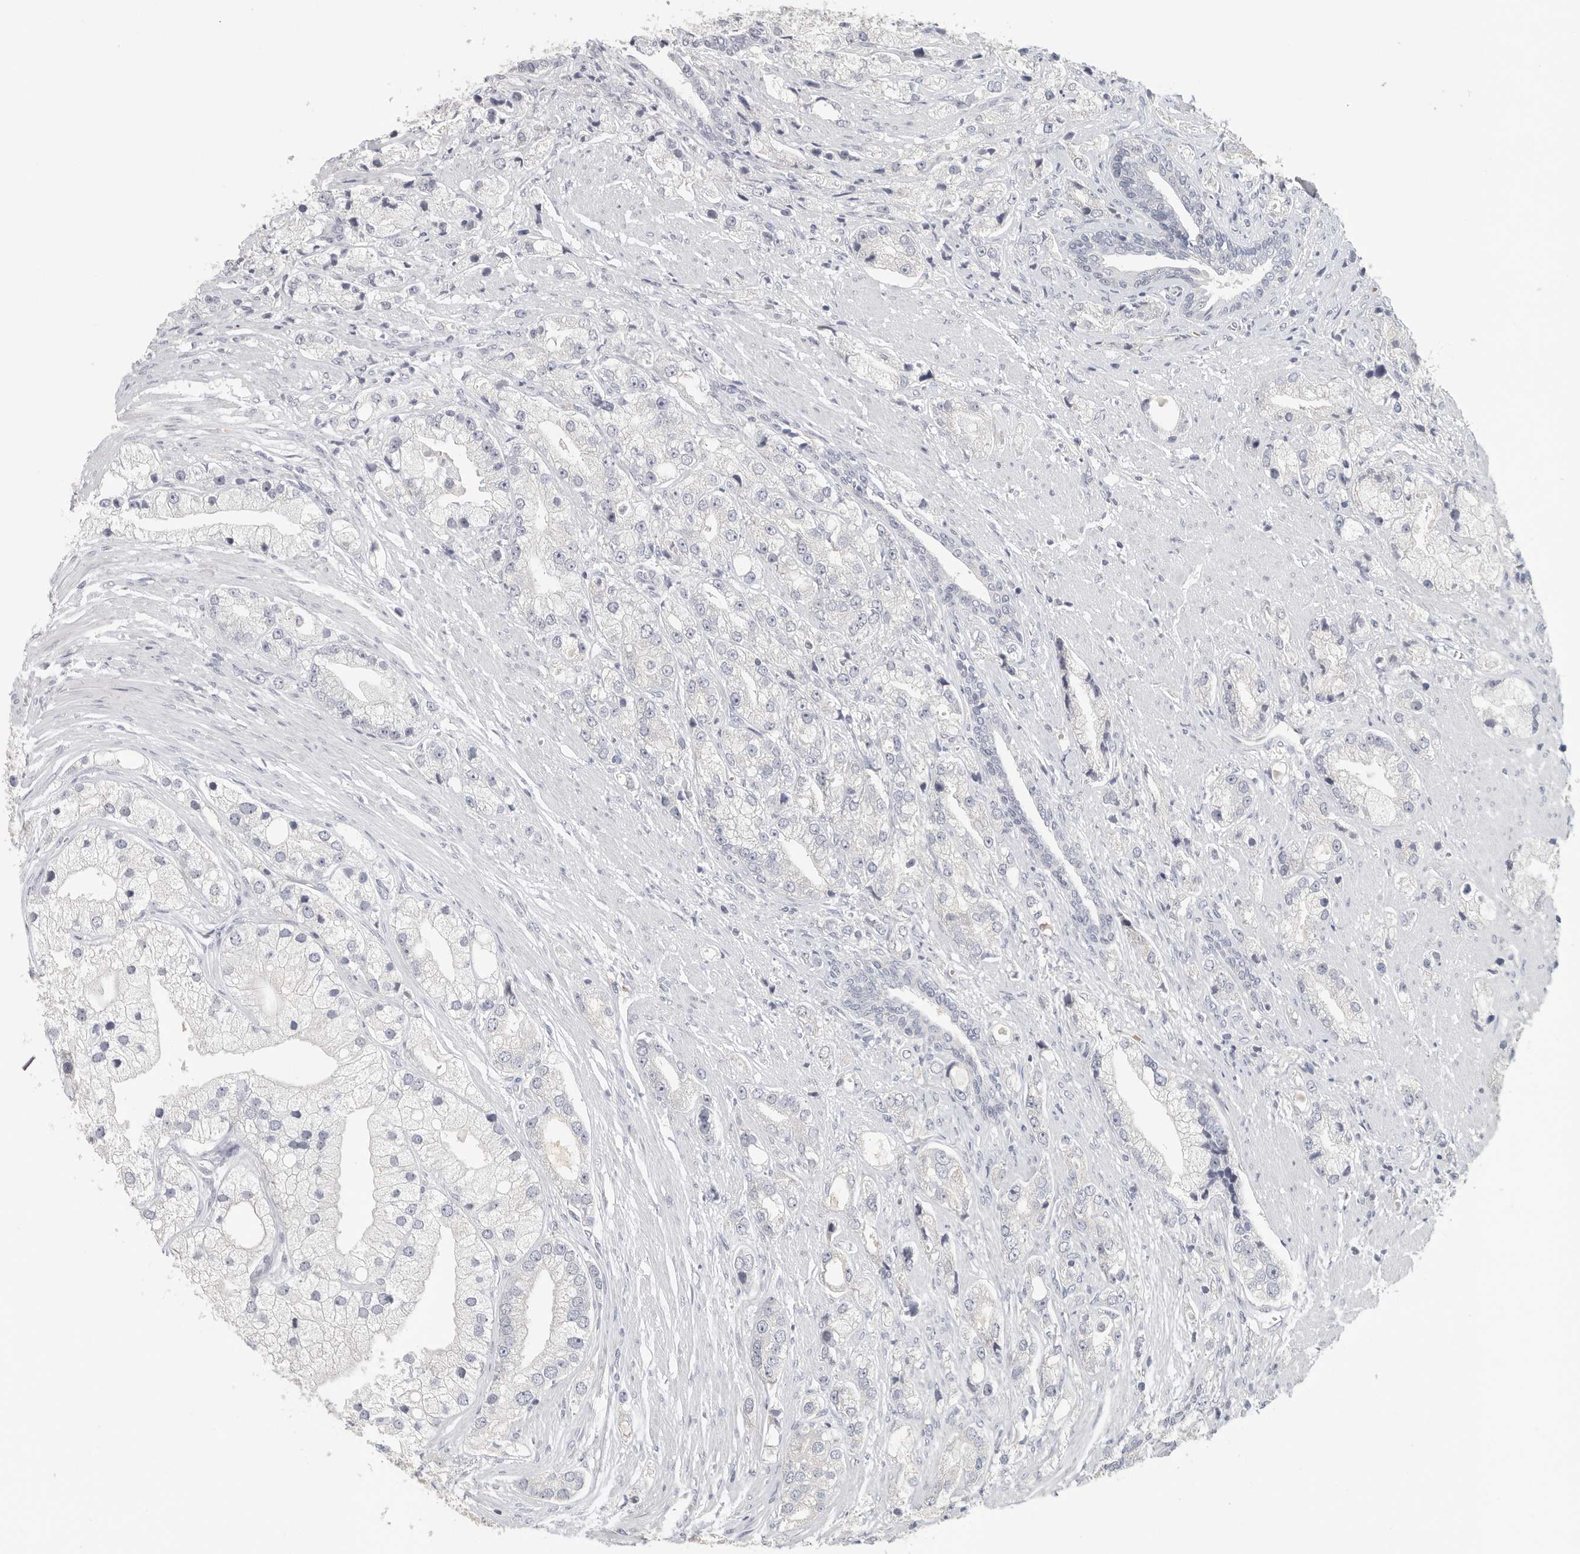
{"staining": {"intensity": "negative", "quantity": "none", "location": "none"}, "tissue": "prostate cancer", "cell_type": "Tumor cells", "image_type": "cancer", "snomed": [{"axis": "morphology", "description": "Adenocarcinoma, High grade"}, {"axis": "topography", "description": "Prostate"}], "caption": "Immunohistochemical staining of human prostate high-grade adenocarcinoma demonstrates no significant expression in tumor cells.", "gene": "DNAJC11", "patient": {"sex": "male", "age": 50}}